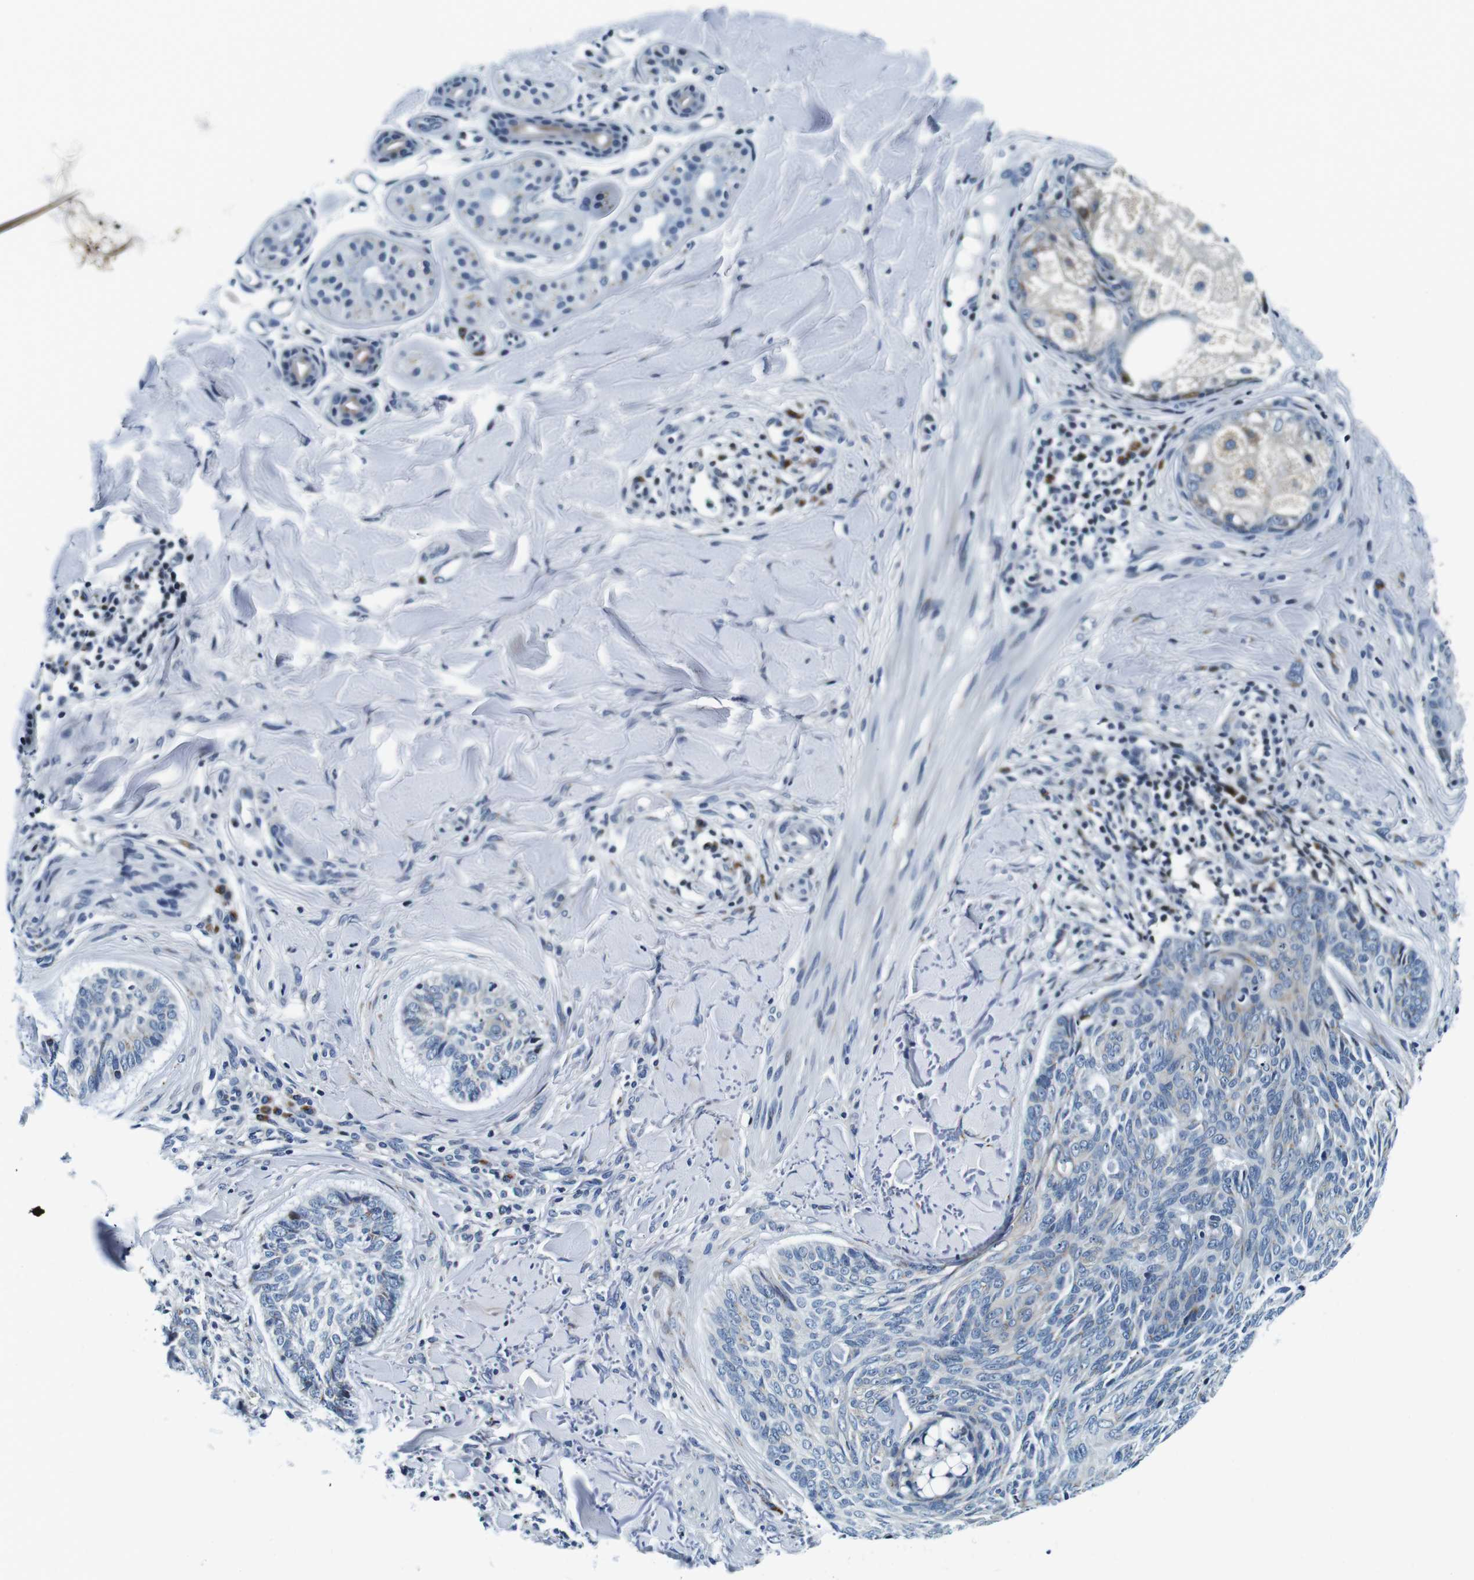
{"staining": {"intensity": "negative", "quantity": "none", "location": "none"}, "tissue": "skin cancer", "cell_type": "Tumor cells", "image_type": "cancer", "snomed": [{"axis": "morphology", "description": "Basal cell carcinoma"}, {"axis": "topography", "description": "Skin"}], "caption": "Photomicrograph shows no protein staining in tumor cells of basal cell carcinoma (skin) tissue.", "gene": "FAR2", "patient": {"sex": "male", "age": 43}}